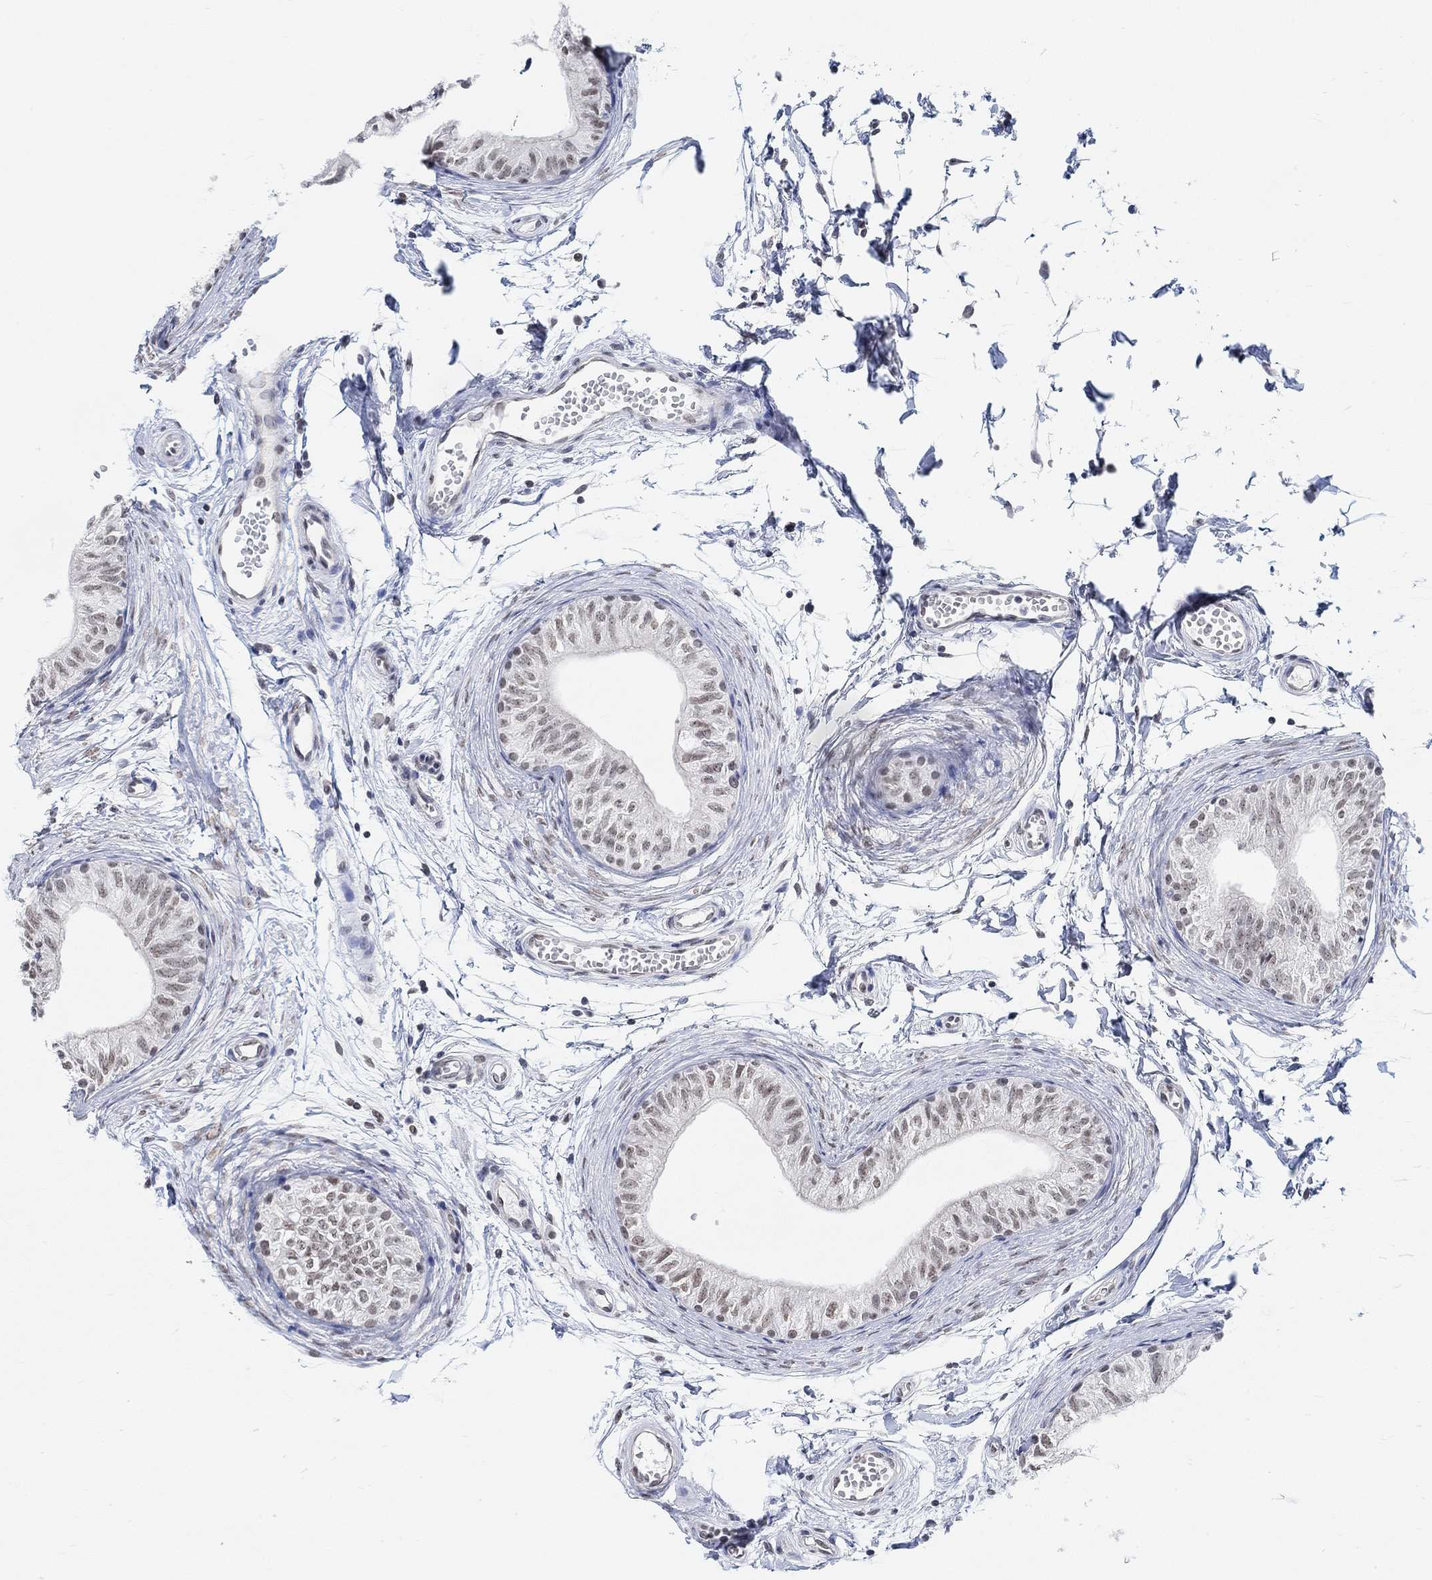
{"staining": {"intensity": "weak", "quantity": "25%-75%", "location": "nuclear"}, "tissue": "epididymis", "cell_type": "Glandular cells", "image_type": "normal", "snomed": [{"axis": "morphology", "description": "Normal tissue, NOS"}, {"axis": "topography", "description": "Epididymis"}], "caption": "Immunohistochemical staining of benign human epididymis reveals low levels of weak nuclear positivity in approximately 25%-75% of glandular cells. Using DAB (3,3'-diaminobenzidine) (brown) and hematoxylin (blue) stains, captured at high magnification using brightfield microscopy.", "gene": "PURG", "patient": {"sex": "male", "age": 22}}